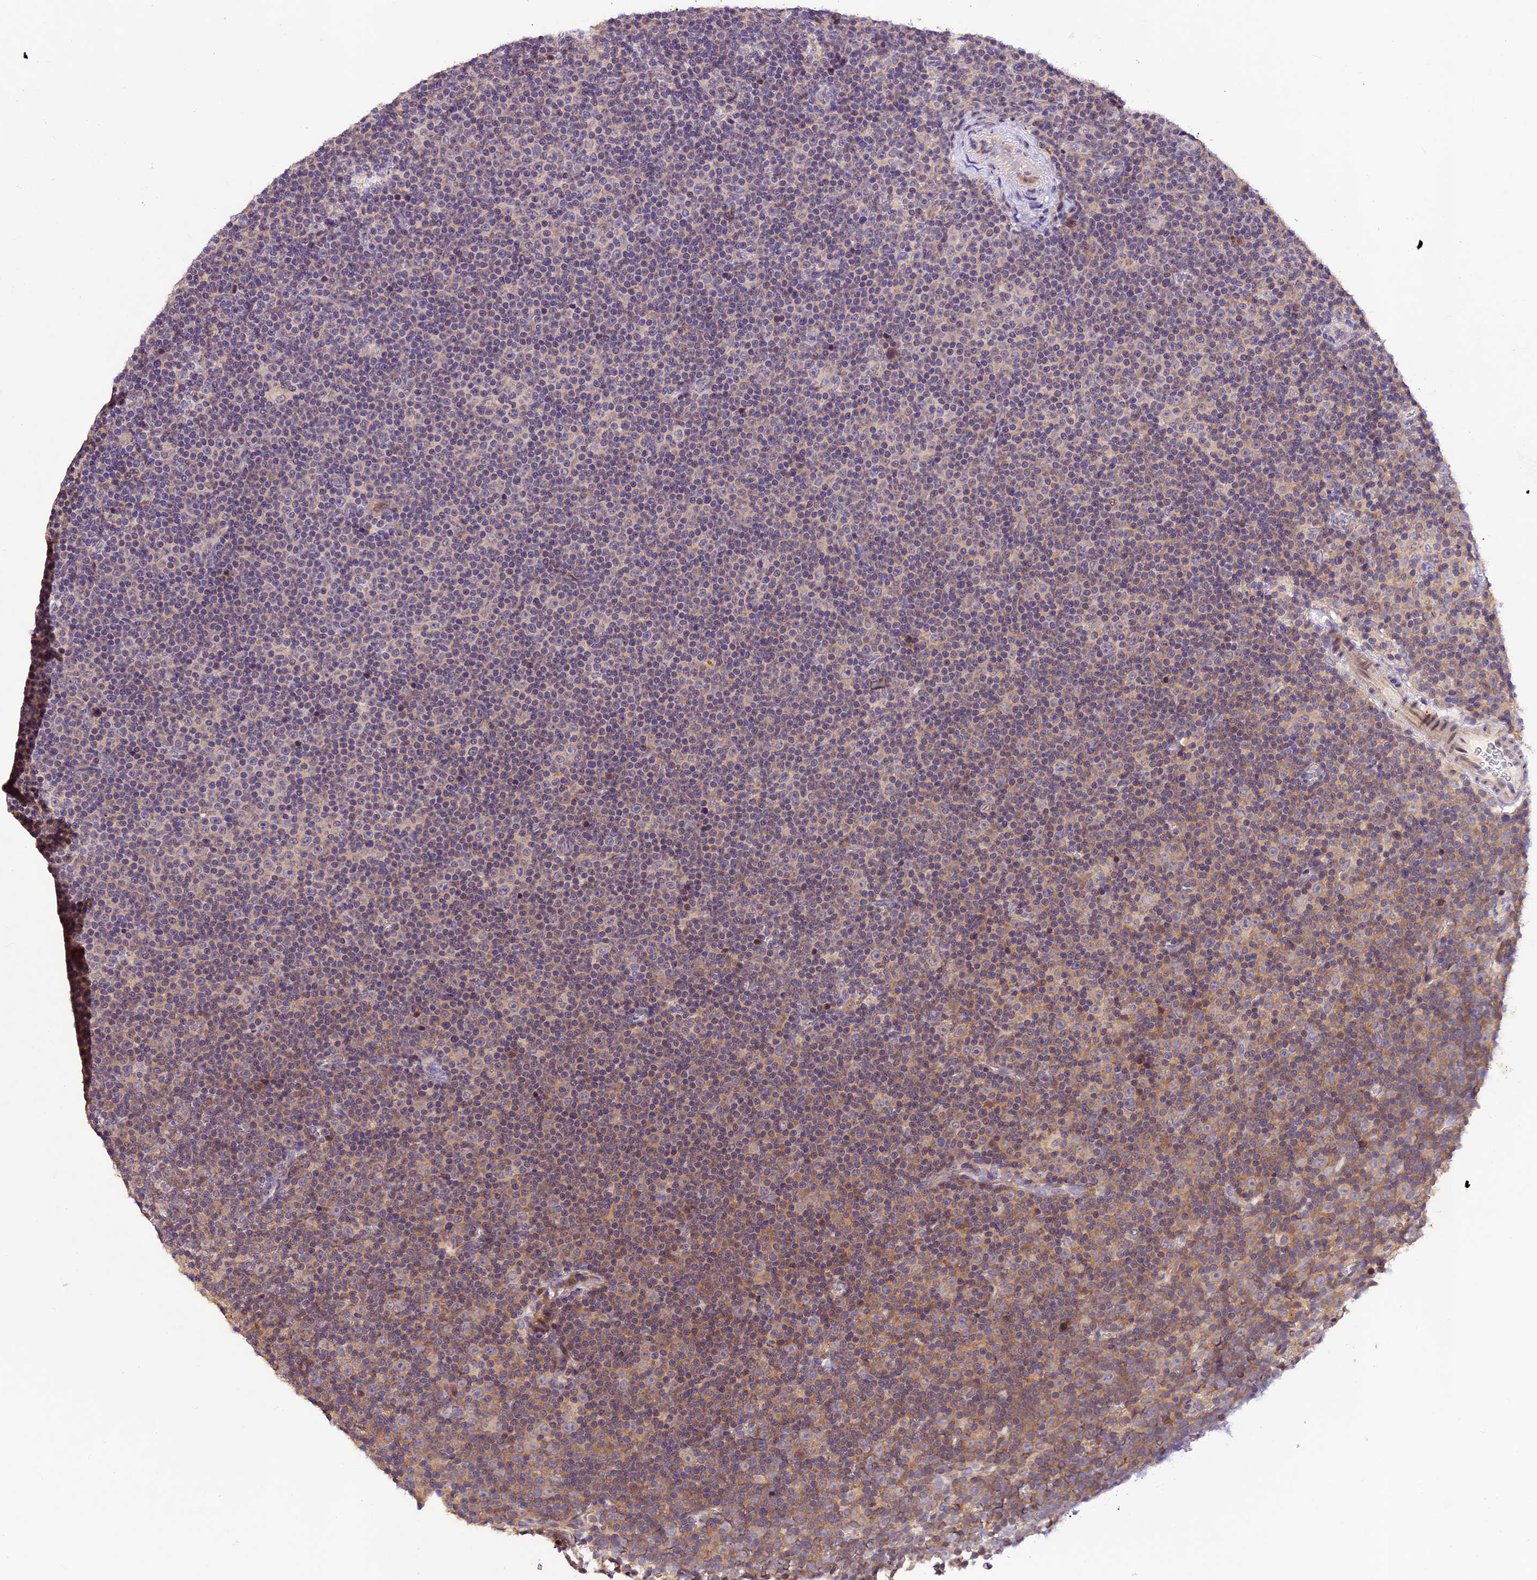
{"staining": {"intensity": "negative", "quantity": "none", "location": "none"}, "tissue": "lymphoma", "cell_type": "Tumor cells", "image_type": "cancer", "snomed": [{"axis": "morphology", "description": "Malignant lymphoma, non-Hodgkin's type, Low grade"}, {"axis": "topography", "description": "Lymph node"}], "caption": "IHC histopathology image of neoplastic tissue: low-grade malignant lymphoma, non-Hodgkin's type stained with DAB displays no significant protein expression in tumor cells. (DAB immunohistochemistry visualized using brightfield microscopy, high magnification).", "gene": "DGKH", "patient": {"sex": "female", "age": 67}}